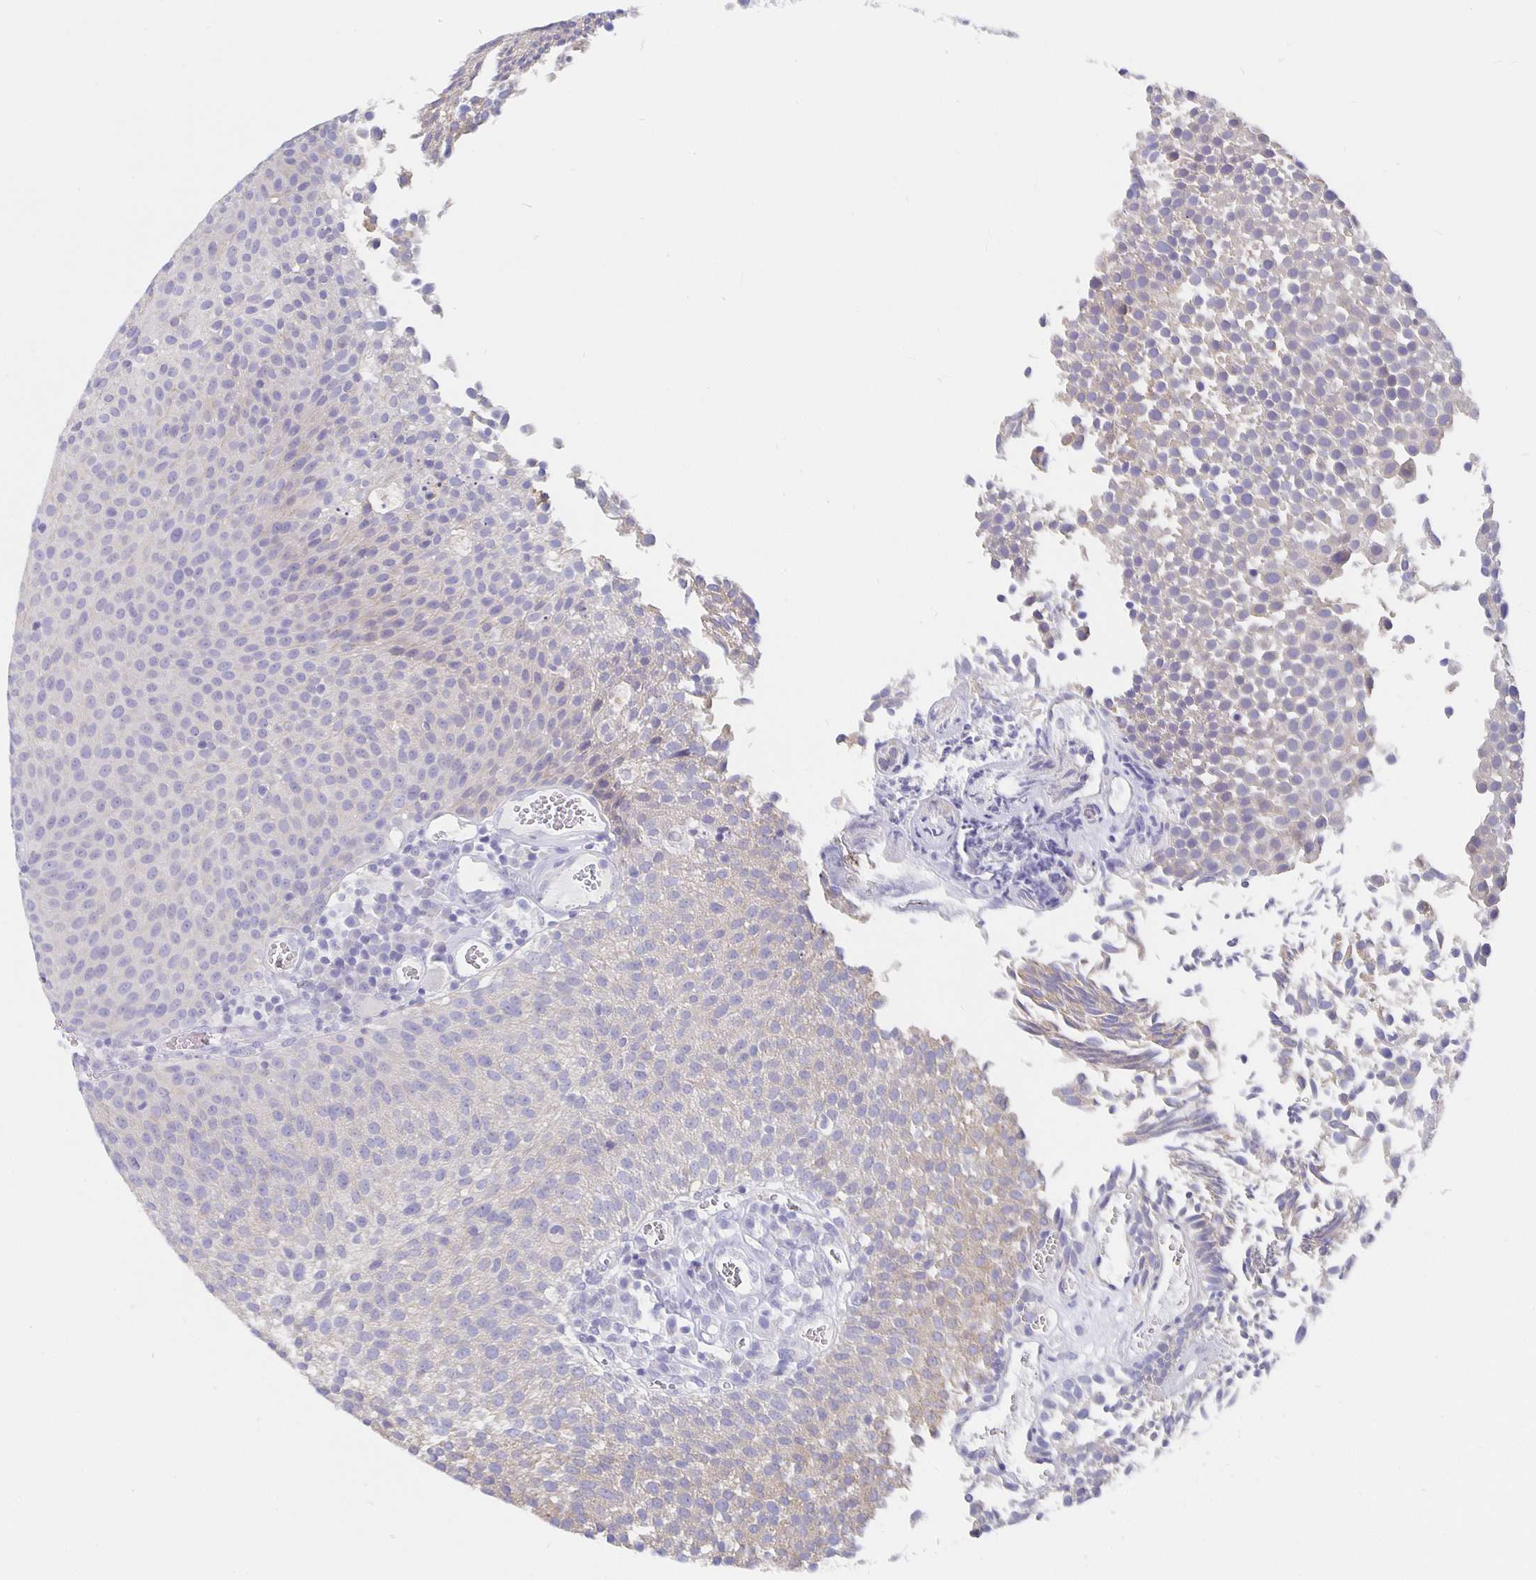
{"staining": {"intensity": "weak", "quantity": "25%-75%", "location": "cytoplasmic/membranous"}, "tissue": "urothelial cancer", "cell_type": "Tumor cells", "image_type": "cancer", "snomed": [{"axis": "morphology", "description": "Urothelial carcinoma, Low grade"}, {"axis": "topography", "description": "Urinary bladder"}], "caption": "Human low-grade urothelial carcinoma stained for a protein (brown) displays weak cytoplasmic/membranous positive expression in about 25%-75% of tumor cells.", "gene": "CFAP74", "patient": {"sex": "female", "age": 79}}